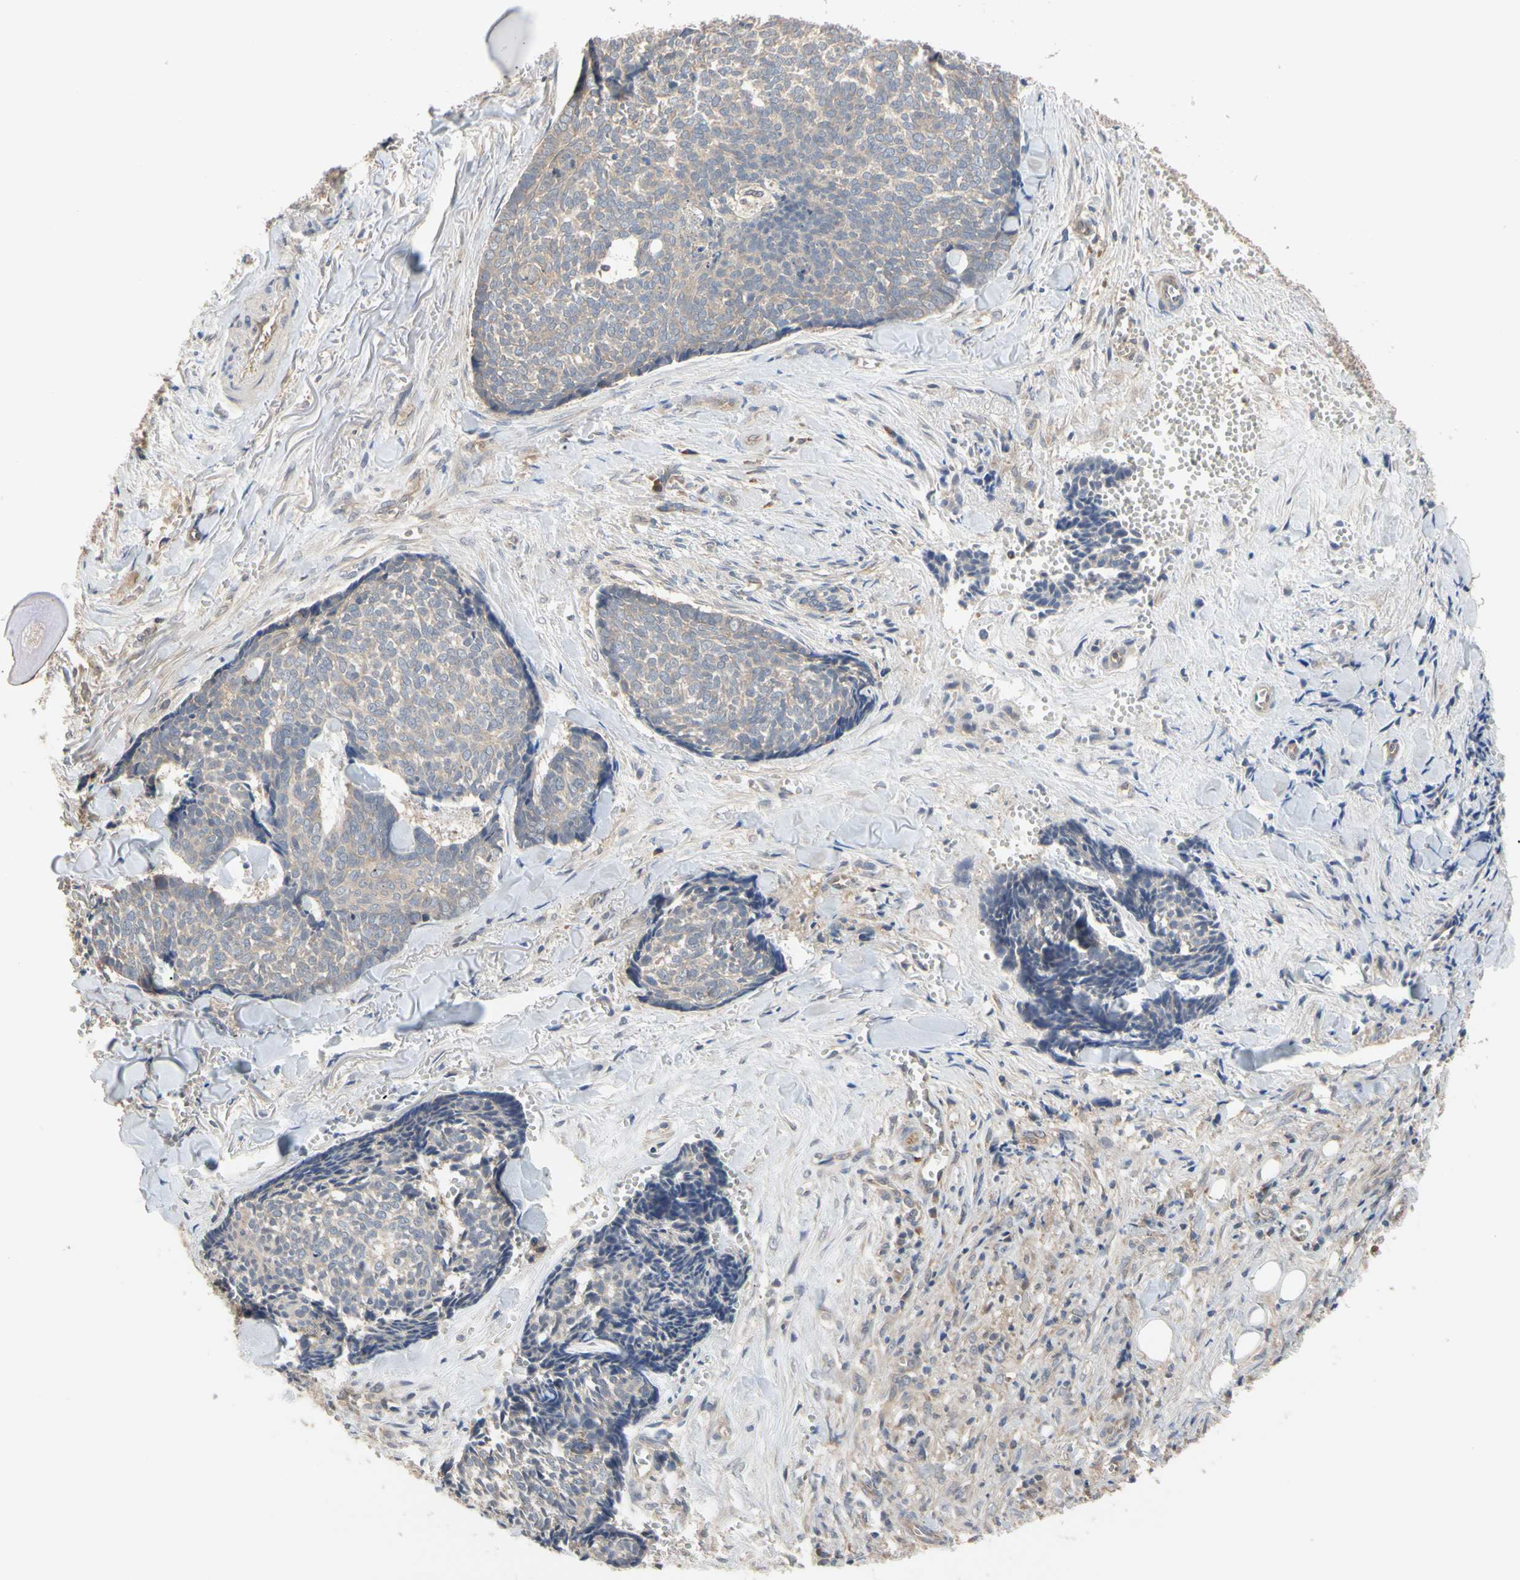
{"staining": {"intensity": "weak", "quantity": ">75%", "location": "cytoplasmic/membranous"}, "tissue": "skin cancer", "cell_type": "Tumor cells", "image_type": "cancer", "snomed": [{"axis": "morphology", "description": "Basal cell carcinoma"}, {"axis": "topography", "description": "Skin"}], "caption": "Tumor cells reveal low levels of weak cytoplasmic/membranous staining in about >75% of cells in human skin cancer.", "gene": "DPP8", "patient": {"sex": "male", "age": 84}}